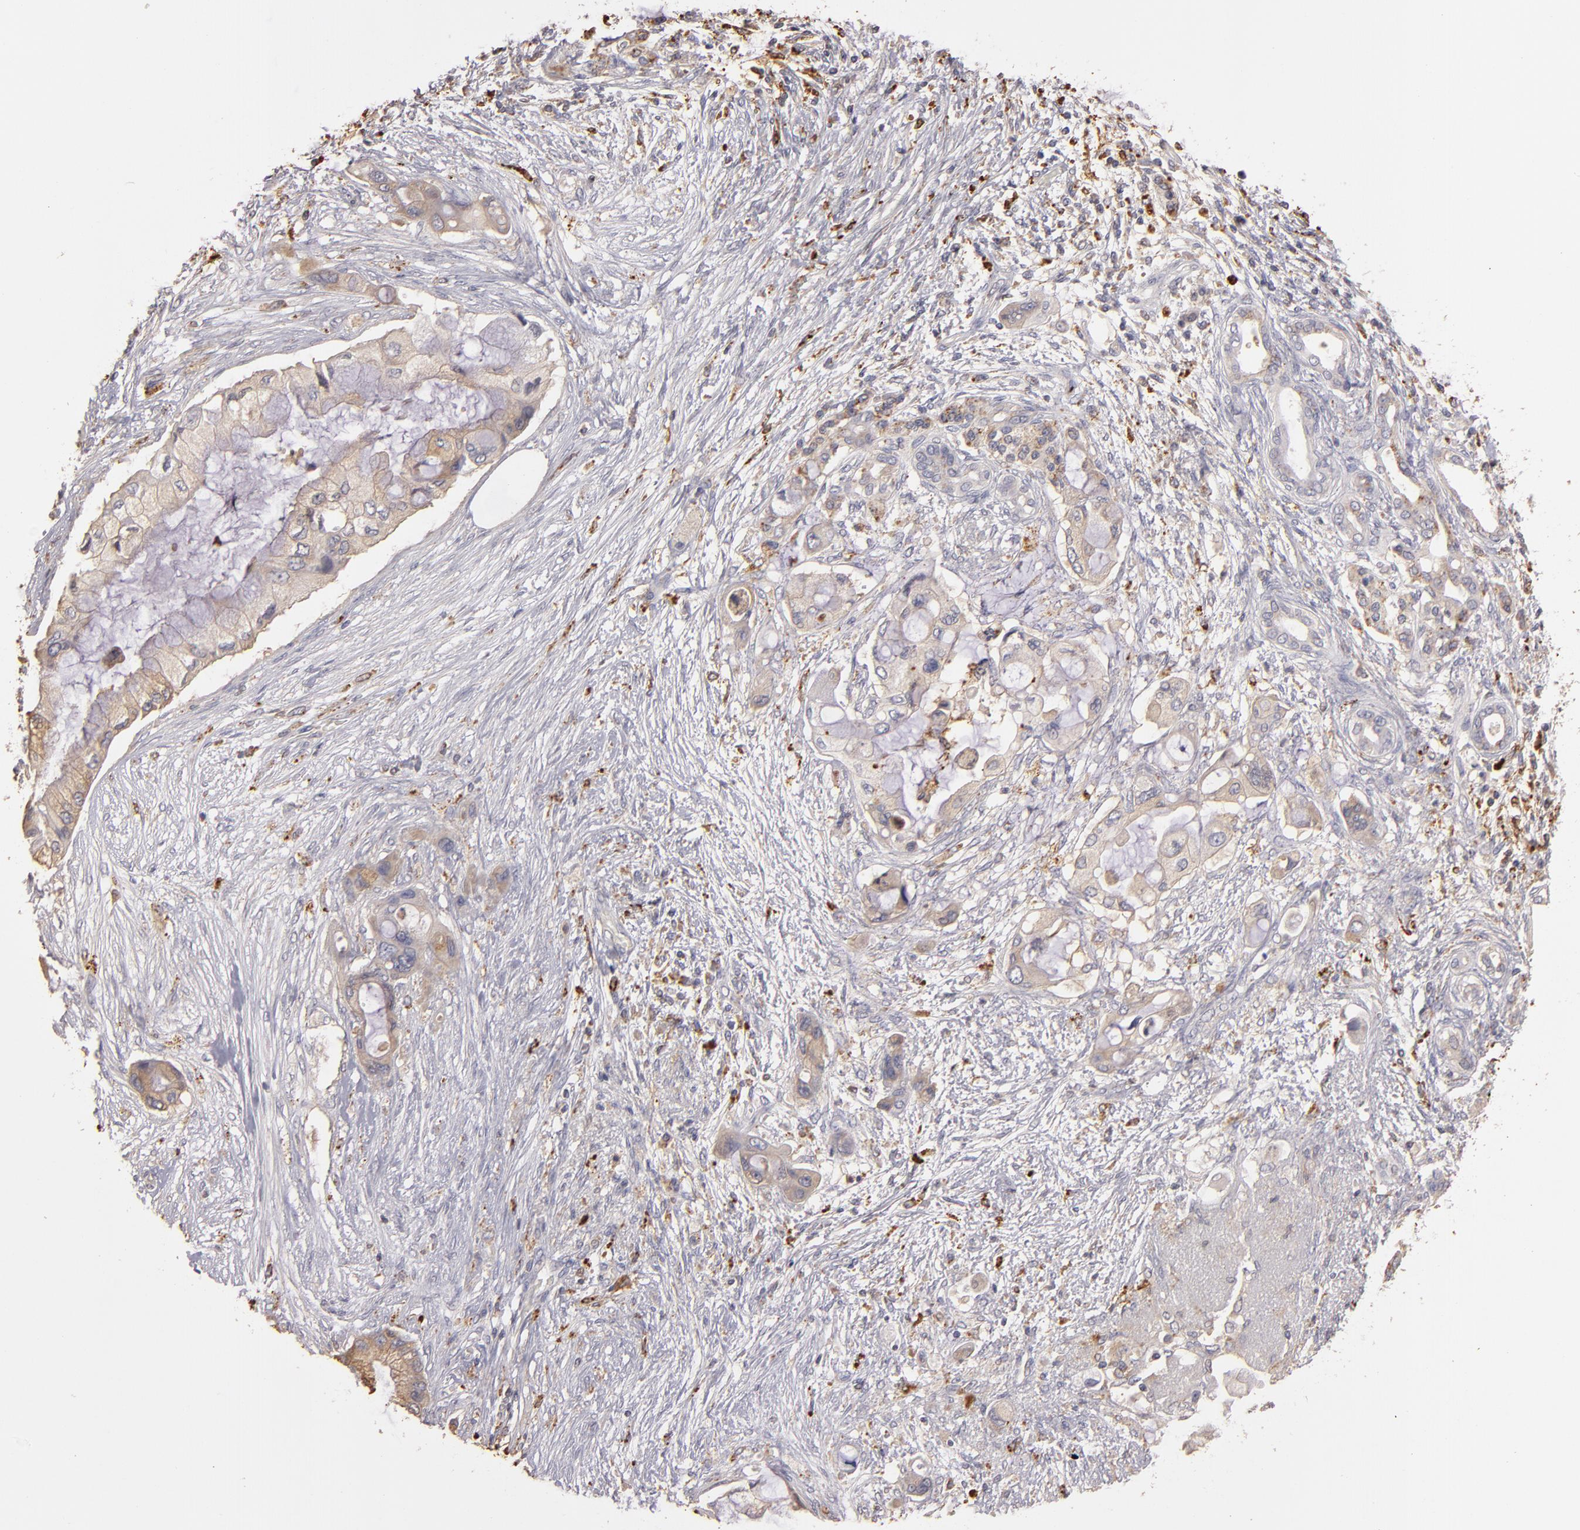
{"staining": {"intensity": "weak", "quantity": ">75%", "location": "cytoplasmic/membranous"}, "tissue": "pancreatic cancer", "cell_type": "Tumor cells", "image_type": "cancer", "snomed": [{"axis": "morphology", "description": "Adenocarcinoma, NOS"}, {"axis": "topography", "description": "Pancreas"}], "caption": "An immunohistochemistry (IHC) histopathology image of tumor tissue is shown. Protein staining in brown shows weak cytoplasmic/membranous positivity in pancreatic cancer within tumor cells.", "gene": "TRAF1", "patient": {"sex": "female", "age": 59}}